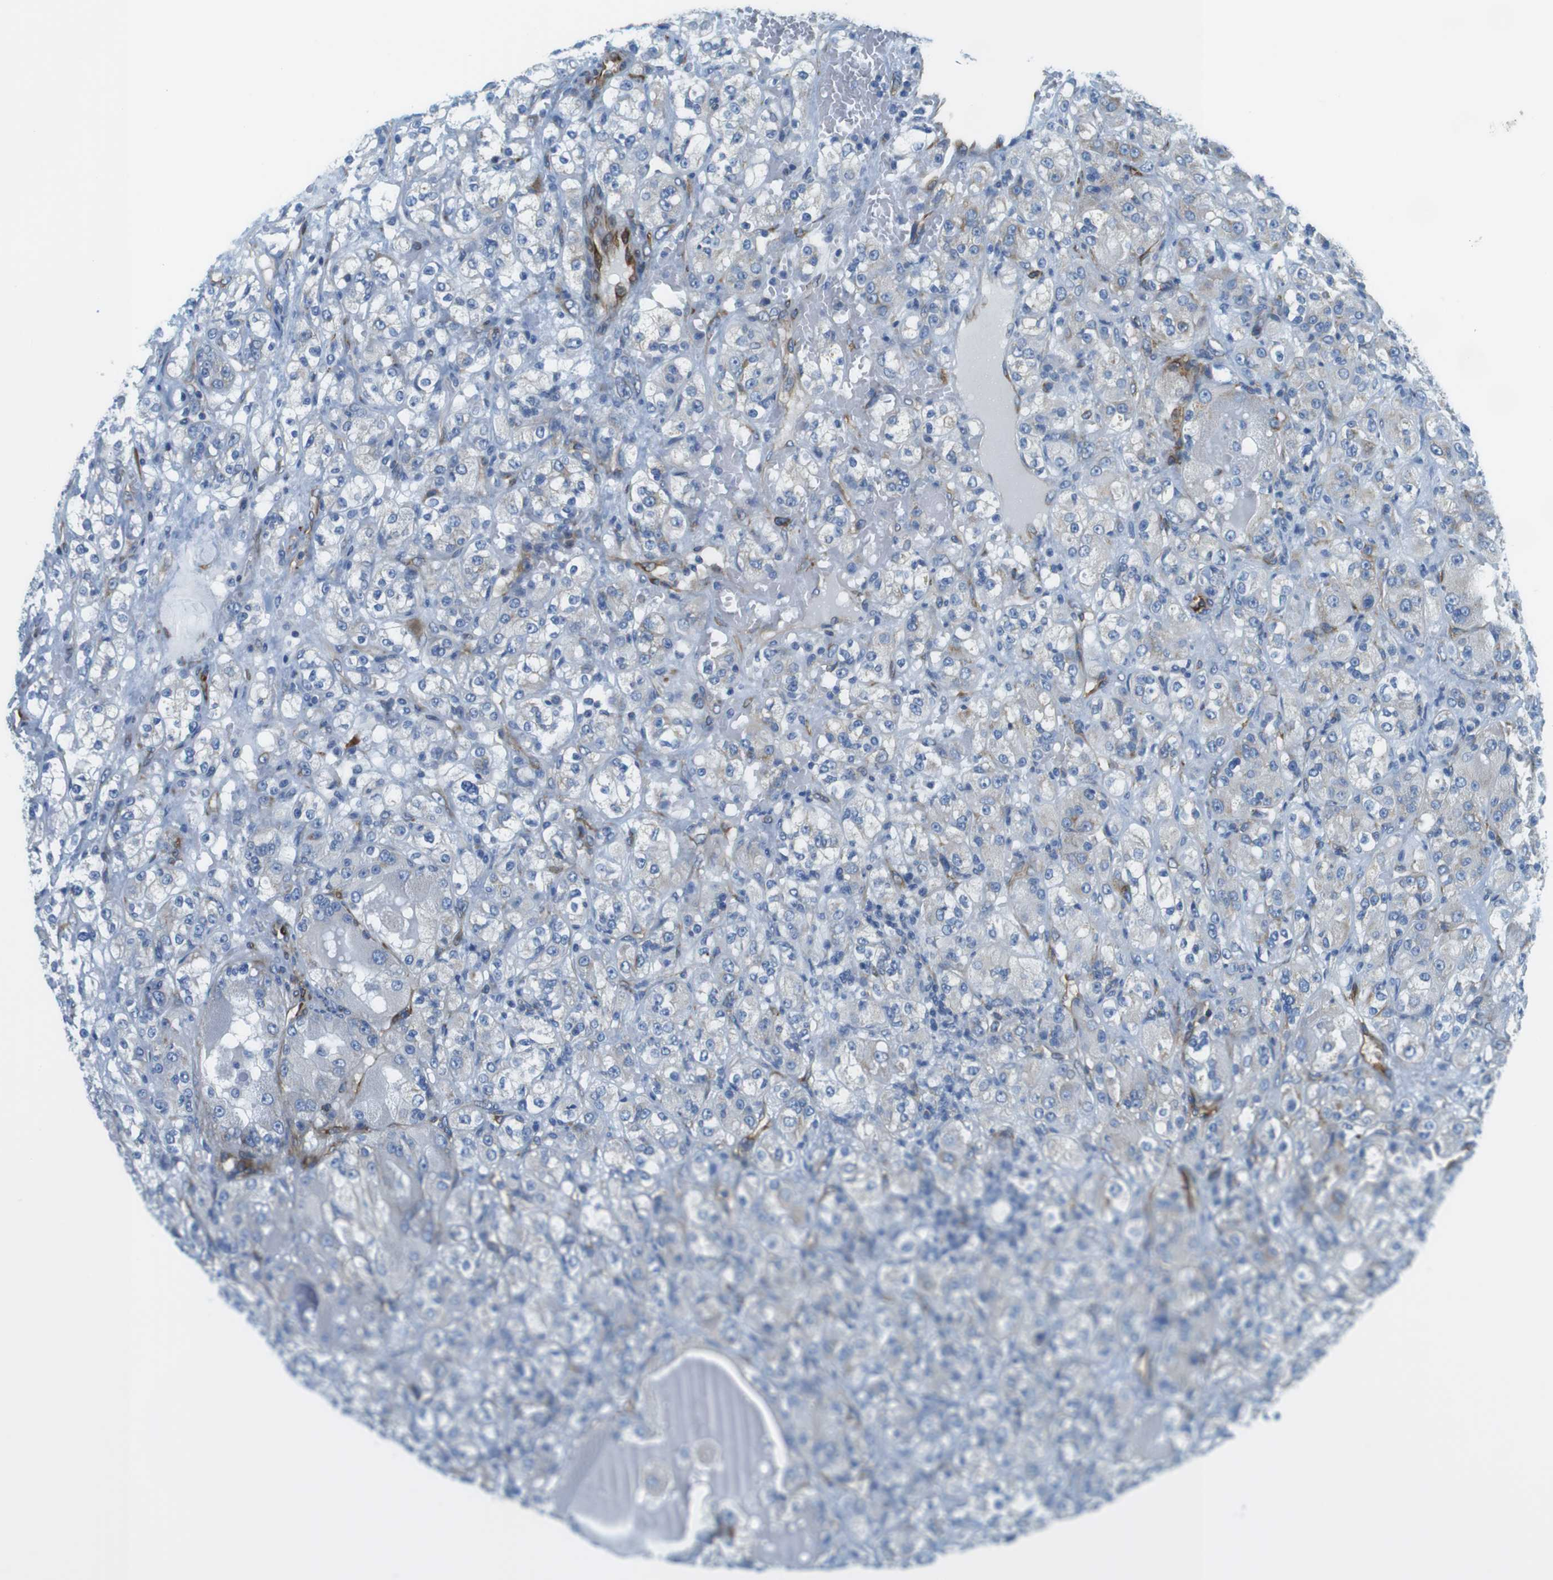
{"staining": {"intensity": "negative", "quantity": "none", "location": "none"}, "tissue": "renal cancer", "cell_type": "Tumor cells", "image_type": "cancer", "snomed": [{"axis": "morphology", "description": "Normal tissue, NOS"}, {"axis": "morphology", "description": "Adenocarcinoma, NOS"}, {"axis": "topography", "description": "Kidney"}], "caption": "An image of human renal cancer is negative for staining in tumor cells. Nuclei are stained in blue.", "gene": "EMP2", "patient": {"sex": "male", "age": 61}}